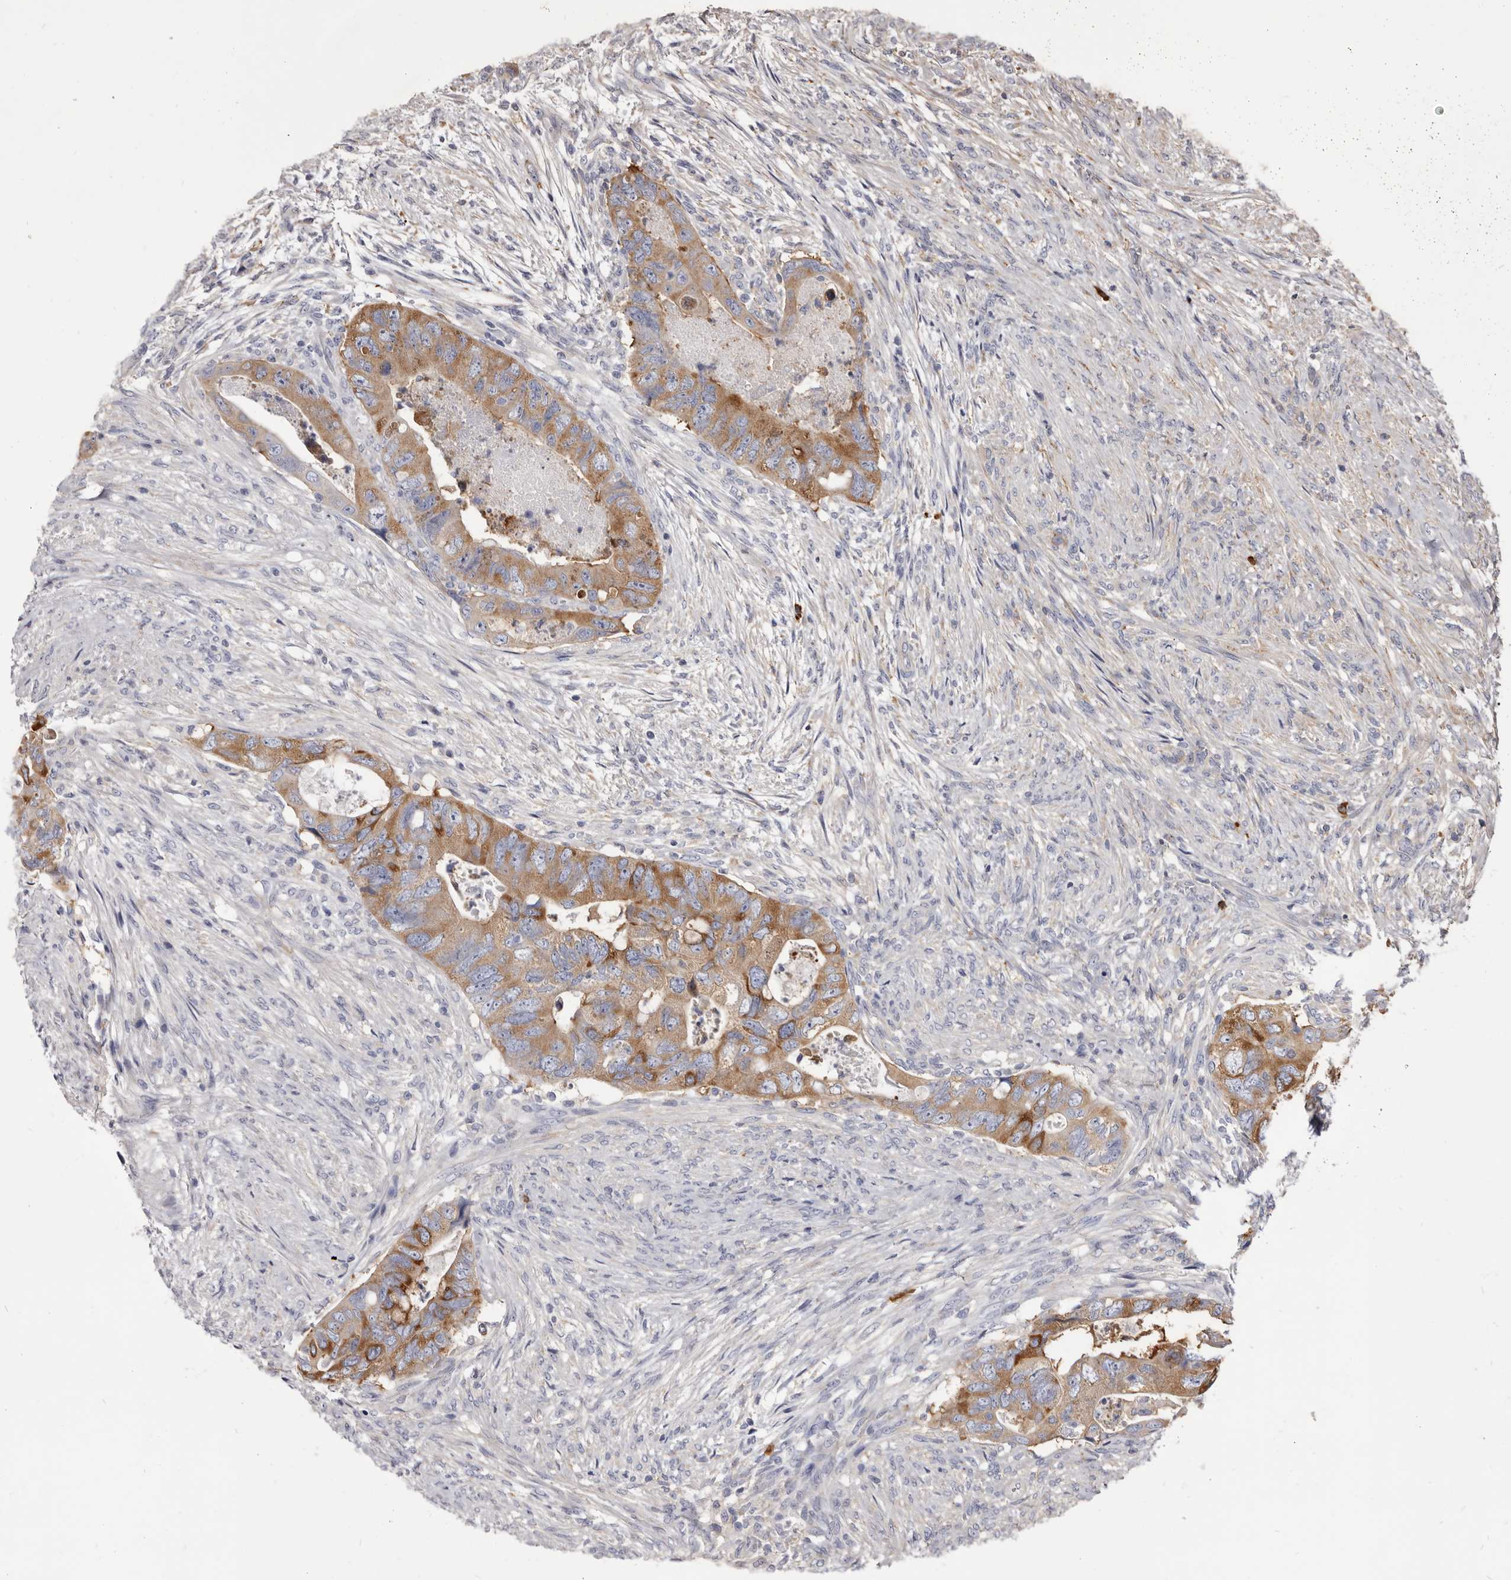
{"staining": {"intensity": "moderate", "quantity": ">75%", "location": "cytoplasmic/membranous"}, "tissue": "colorectal cancer", "cell_type": "Tumor cells", "image_type": "cancer", "snomed": [{"axis": "morphology", "description": "Adenocarcinoma, NOS"}, {"axis": "topography", "description": "Rectum"}], "caption": "An image of human colorectal cancer stained for a protein displays moderate cytoplasmic/membranous brown staining in tumor cells.", "gene": "TPD52", "patient": {"sex": "male", "age": 63}}